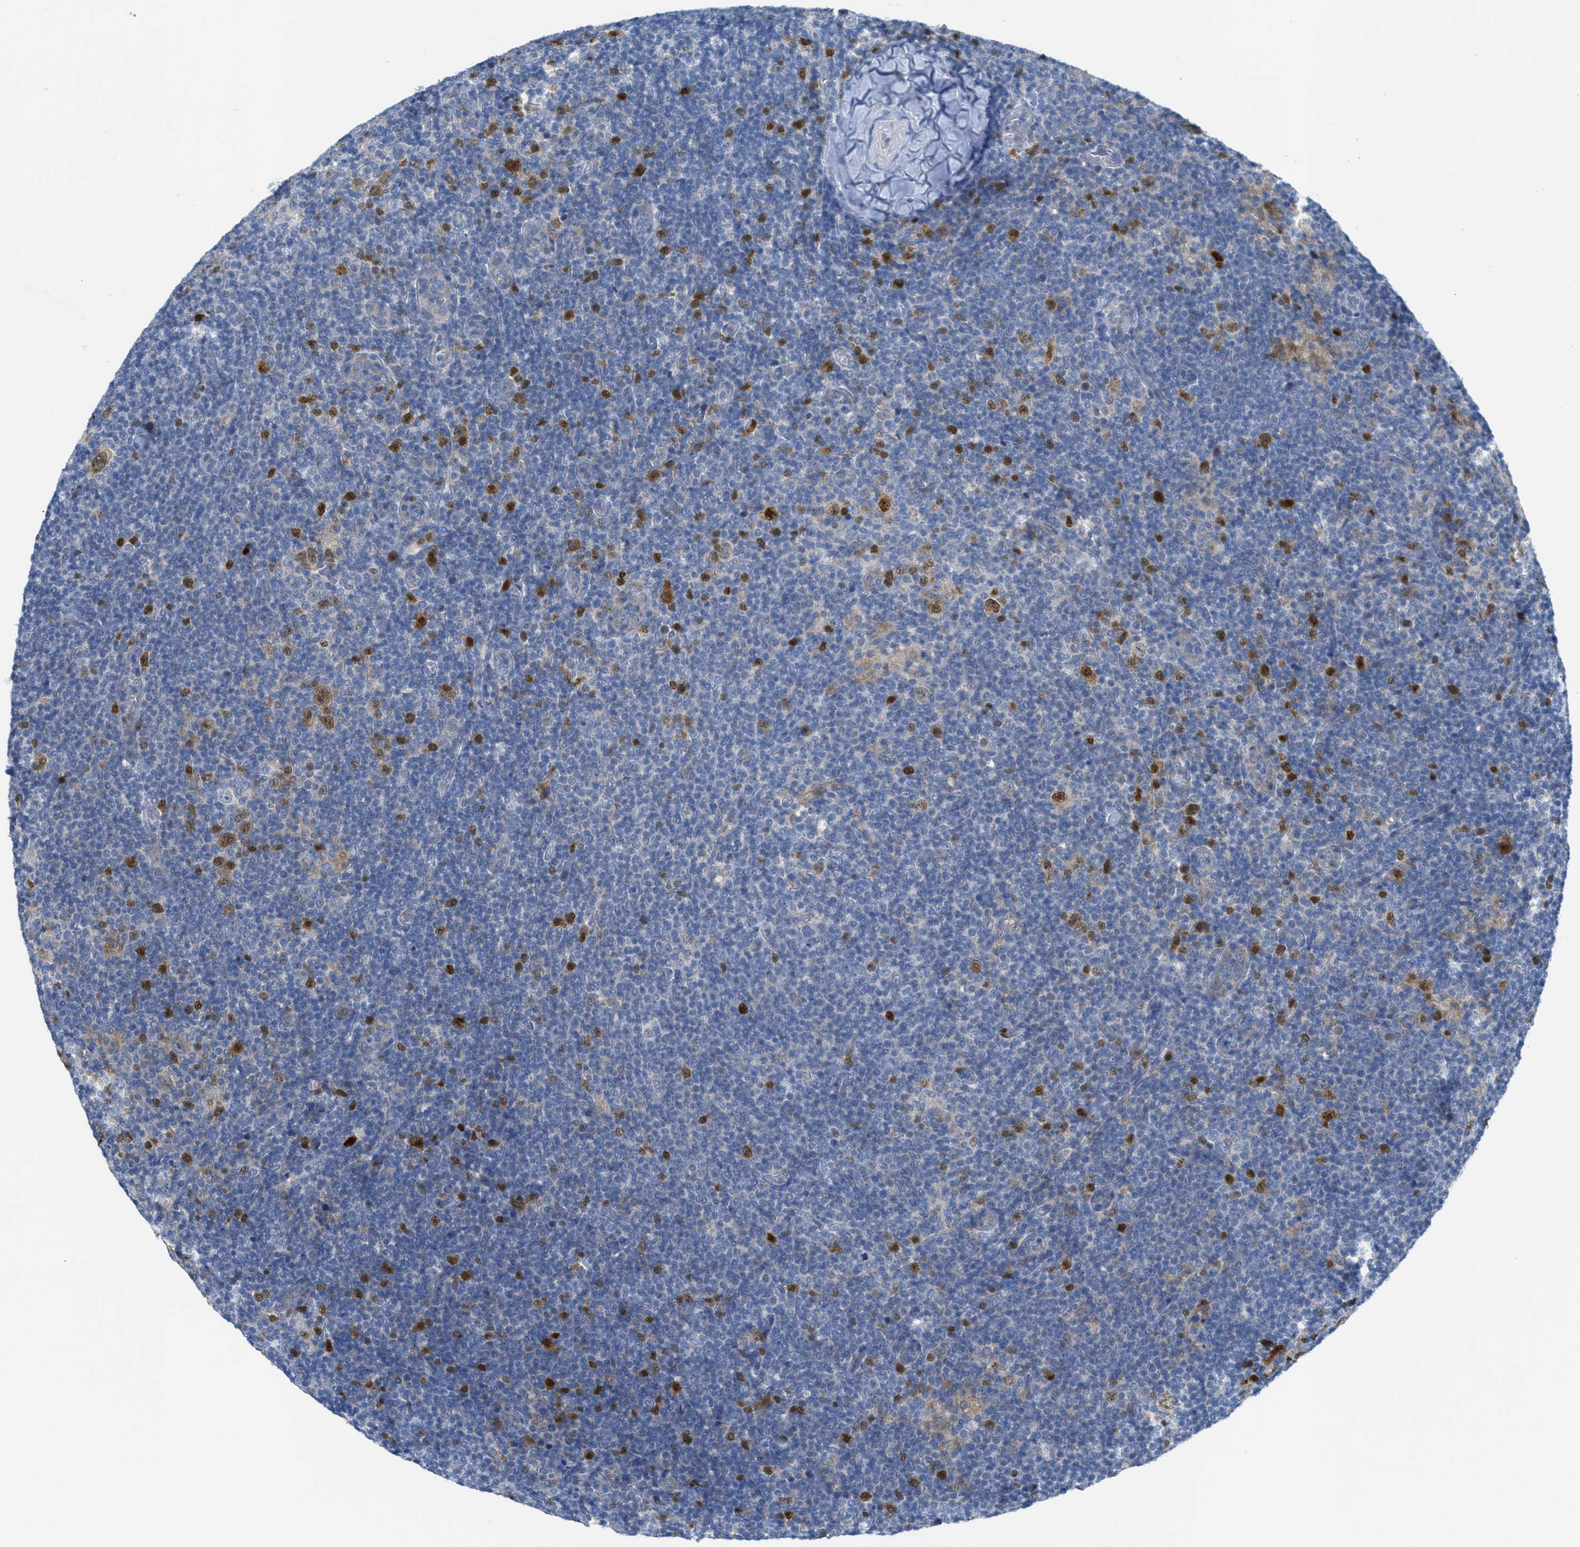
{"staining": {"intensity": "moderate", "quantity": ">75%", "location": "cytoplasmic/membranous,nuclear"}, "tissue": "lymphoma", "cell_type": "Tumor cells", "image_type": "cancer", "snomed": [{"axis": "morphology", "description": "Hodgkin's disease, NOS"}, {"axis": "topography", "description": "Lymph node"}], "caption": "Hodgkin's disease stained with DAB immunohistochemistry (IHC) demonstrates medium levels of moderate cytoplasmic/membranous and nuclear positivity in about >75% of tumor cells. (DAB IHC, brown staining for protein, blue staining for nuclei).", "gene": "ORC6", "patient": {"sex": "female", "age": 57}}